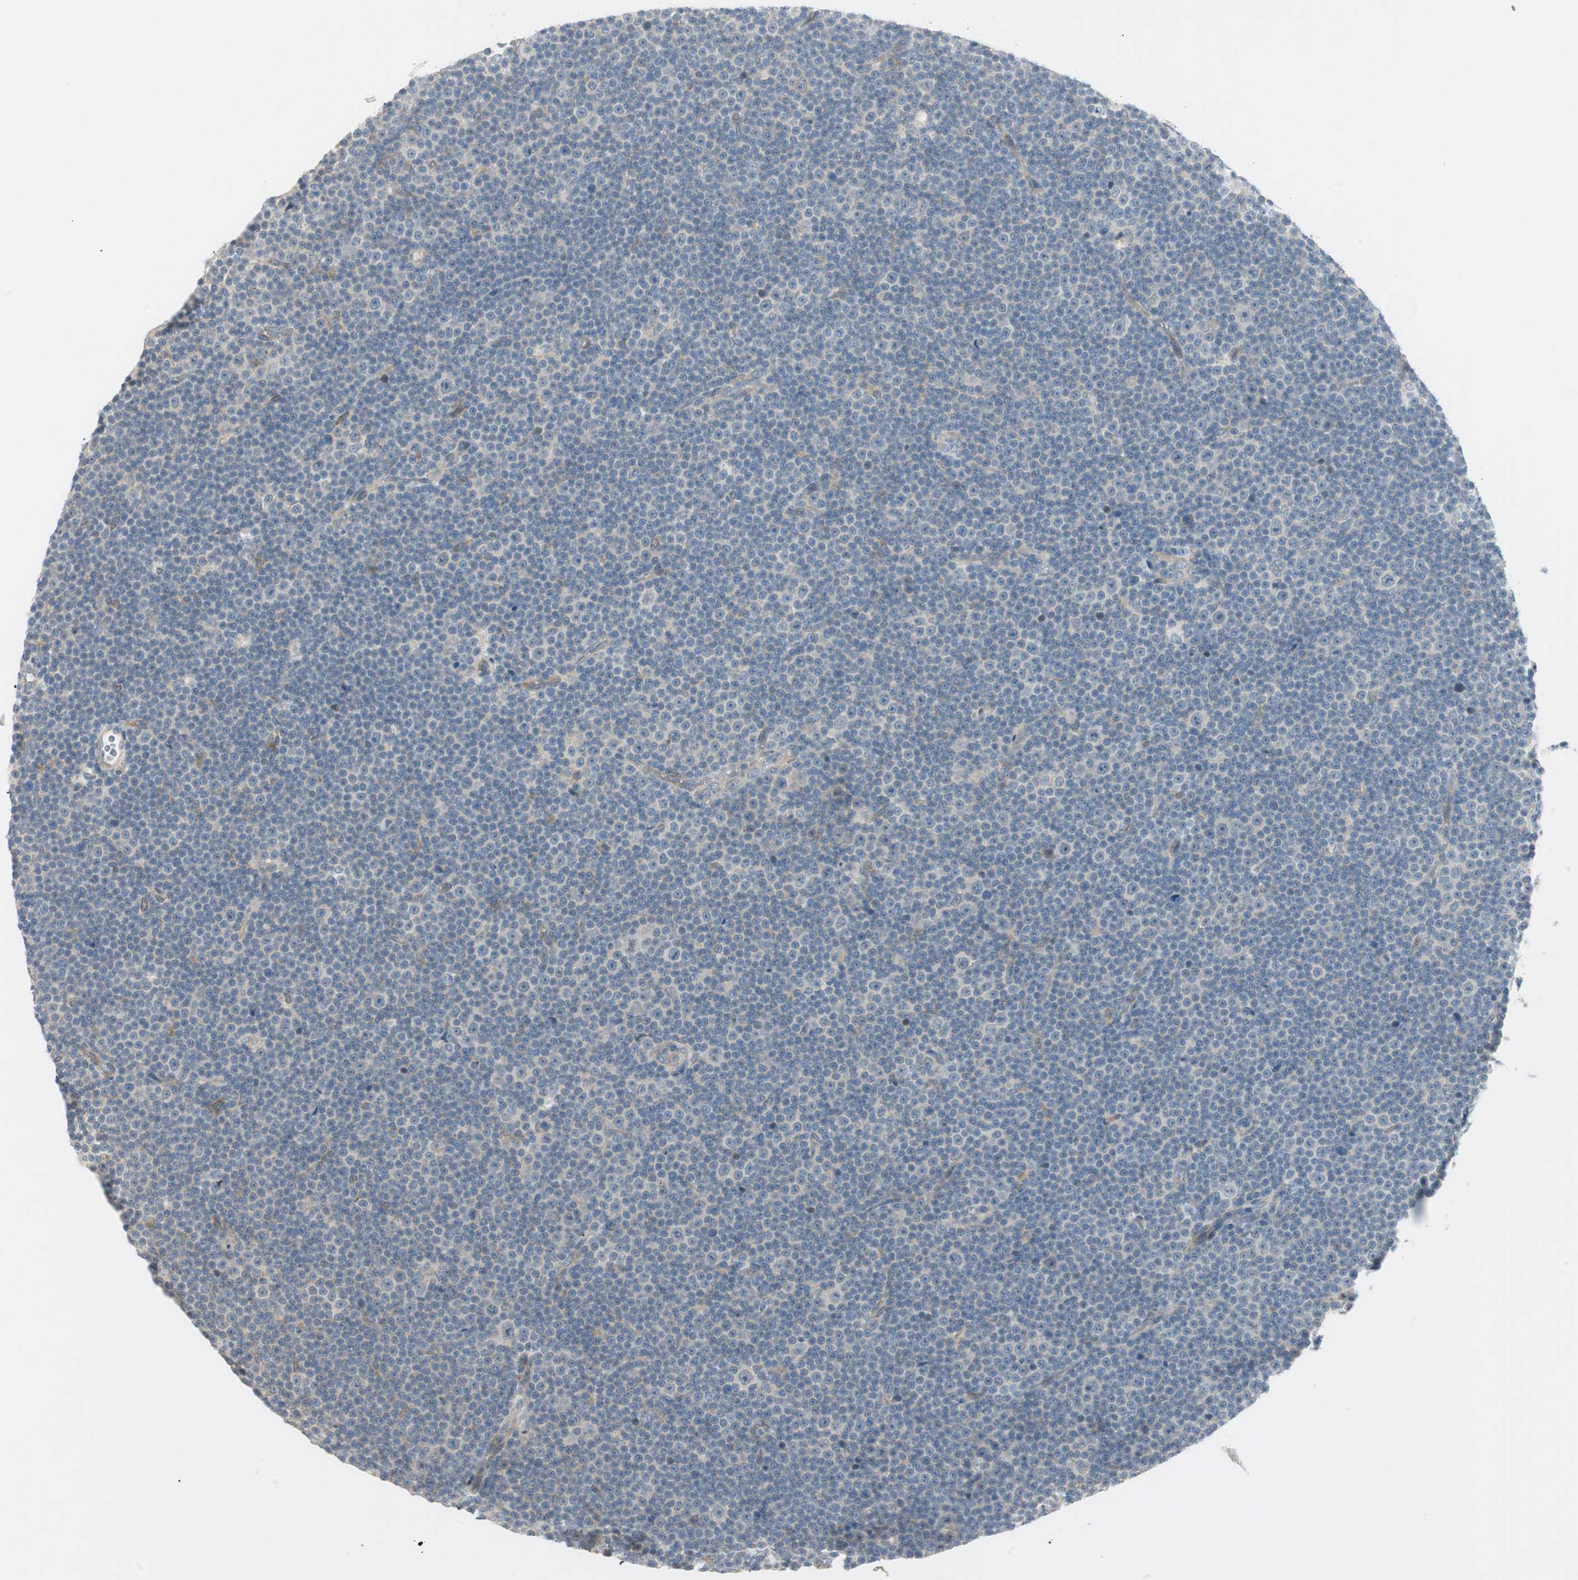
{"staining": {"intensity": "negative", "quantity": "none", "location": "none"}, "tissue": "lymphoma", "cell_type": "Tumor cells", "image_type": "cancer", "snomed": [{"axis": "morphology", "description": "Malignant lymphoma, non-Hodgkin's type, Low grade"}, {"axis": "topography", "description": "Lymph node"}], "caption": "Immunohistochemical staining of lymphoma shows no significant staining in tumor cells.", "gene": "STON1-GTF2A1L", "patient": {"sex": "female", "age": 67}}